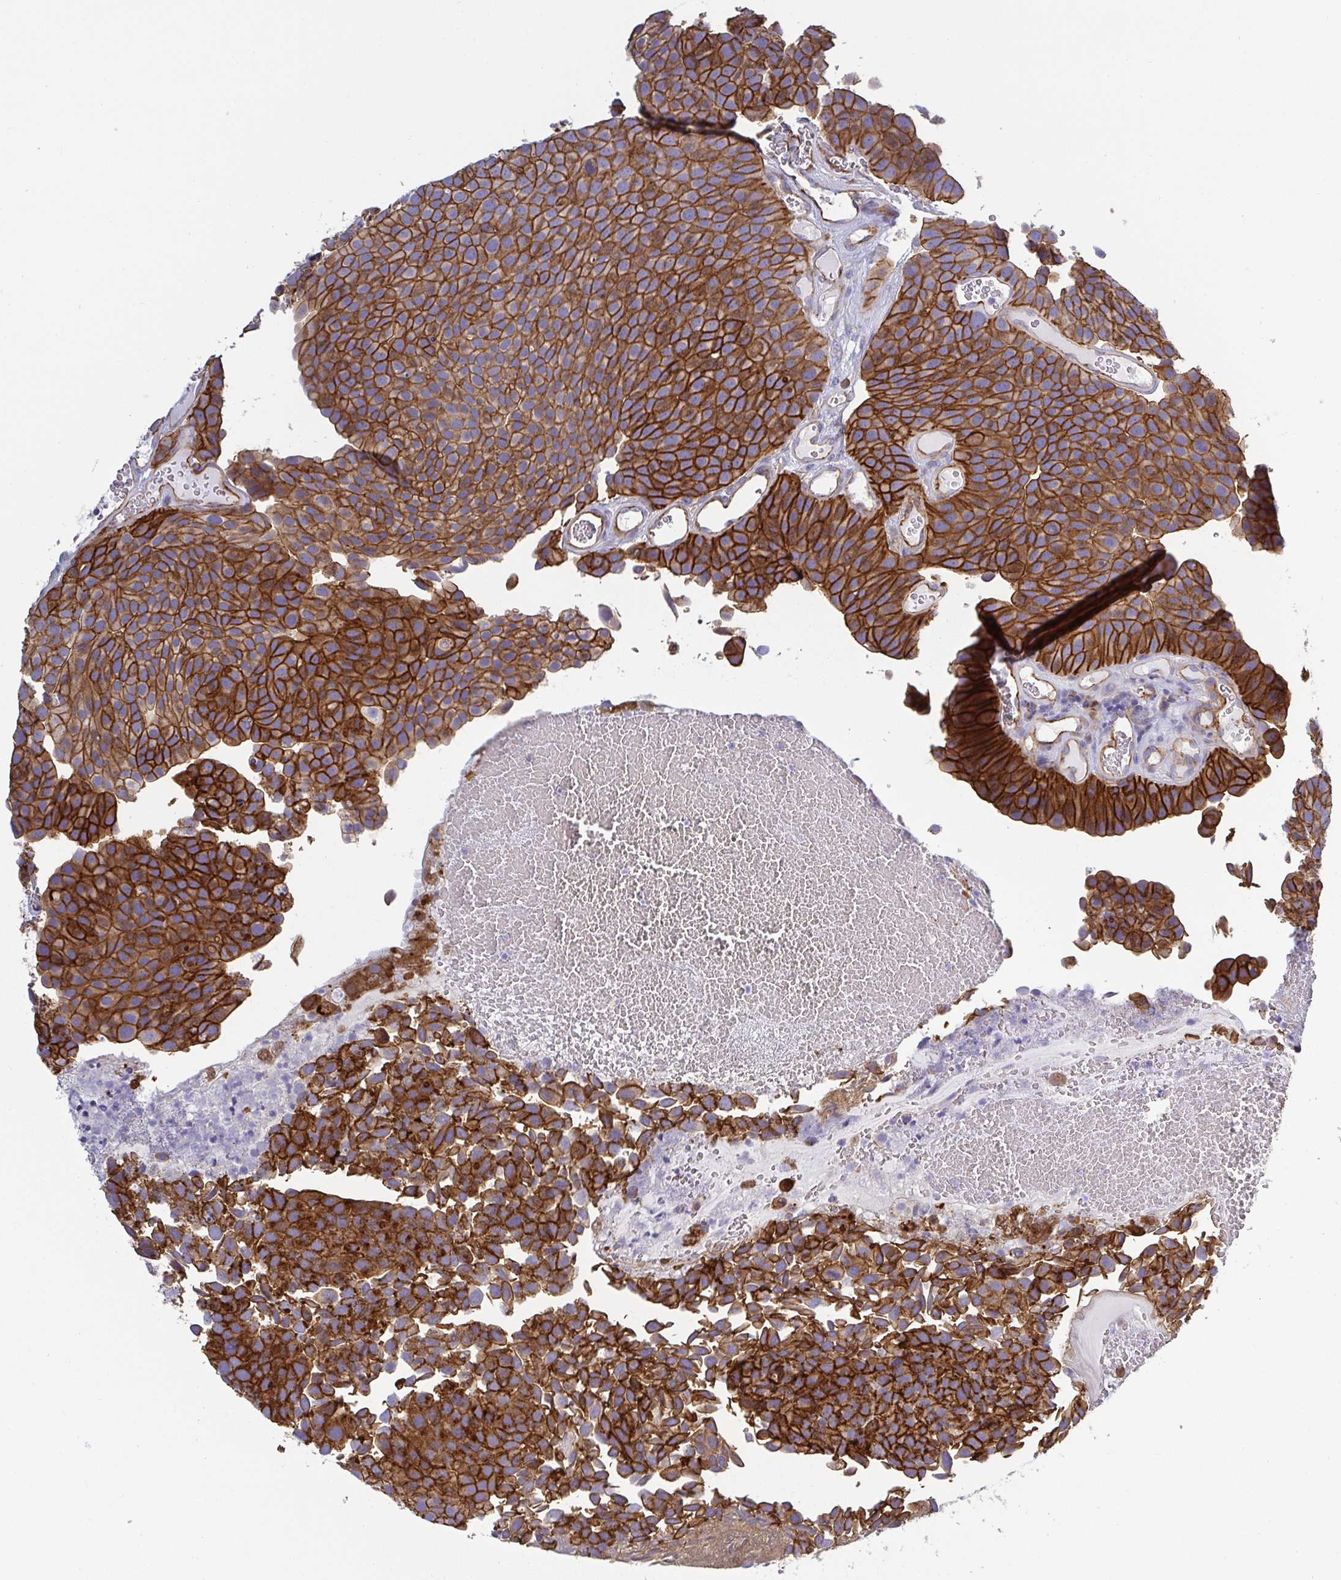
{"staining": {"intensity": "strong", "quantity": ">75%", "location": "cytoplasmic/membranous"}, "tissue": "urothelial cancer", "cell_type": "Tumor cells", "image_type": "cancer", "snomed": [{"axis": "morphology", "description": "Urothelial carcinoma, Low grade"}, {"axis": "topography", "description": "Urinary bladder"}], "caption": "DAB immunohistochemical staining of urothelial cancer reveals strong cytoplasmic/membranous protein expression in about >75% of tumor cells.", "gene": "LIMA1", "patient": {"sex": "female", "age": 69}}